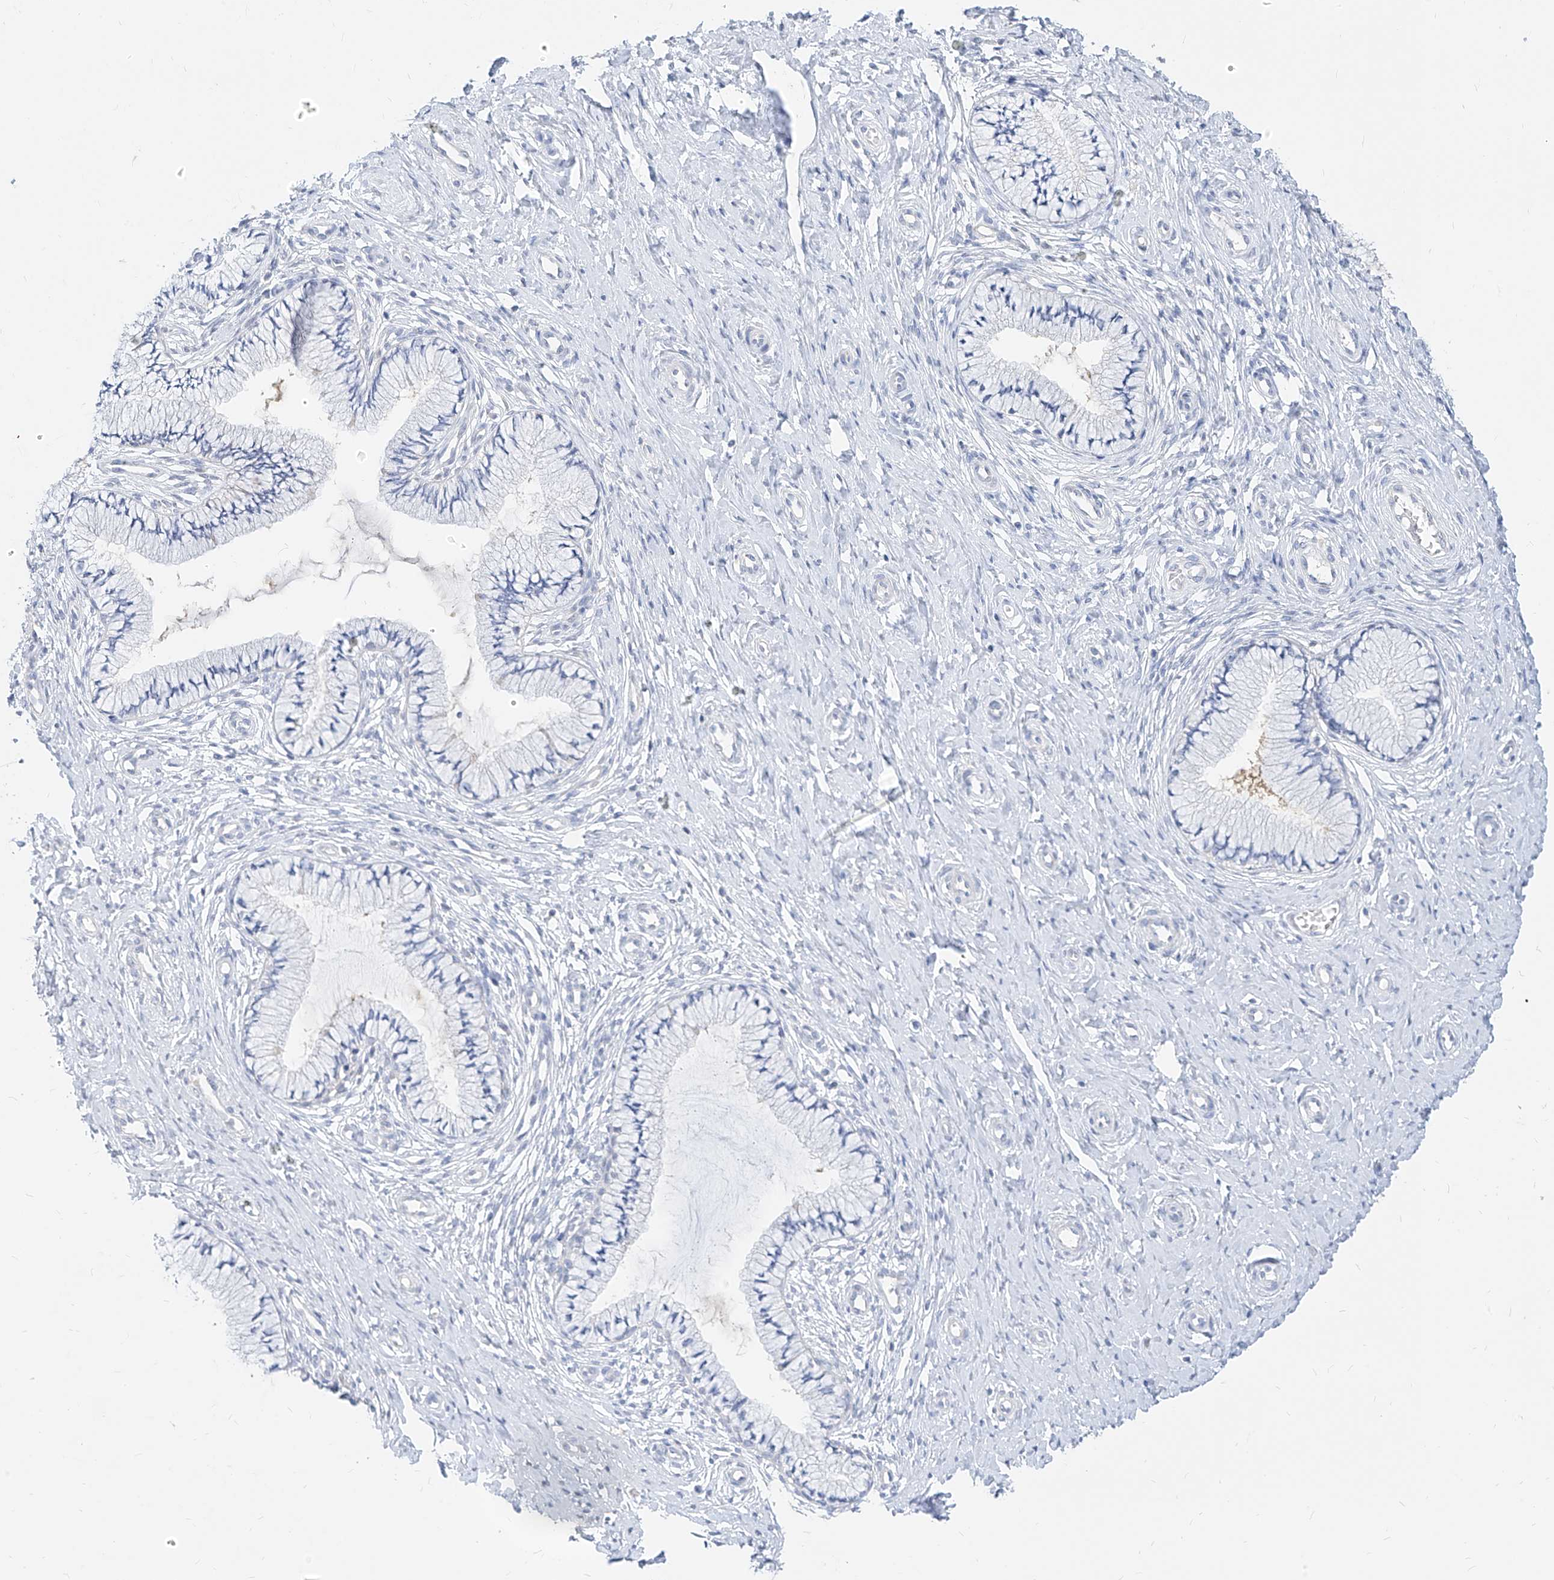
{"staining": {"intensity": "negative", "quantity": "none", "location": "none"}, "tissue": "cervix", "cell_type": "Glandular cells", "image_type": "normal", "snomed": [{"axis": "morphology", "description": "Normal tissue, NOS"}, {"axis": "topography", "description": "Cervix"}], "caption": "An immunohistochemistry image of unremarkable cervix is shown. There is no staining in glandular cells of cervix.", "gene": "ZZEF1", "patient": {"sex": "female", "age": 36}}